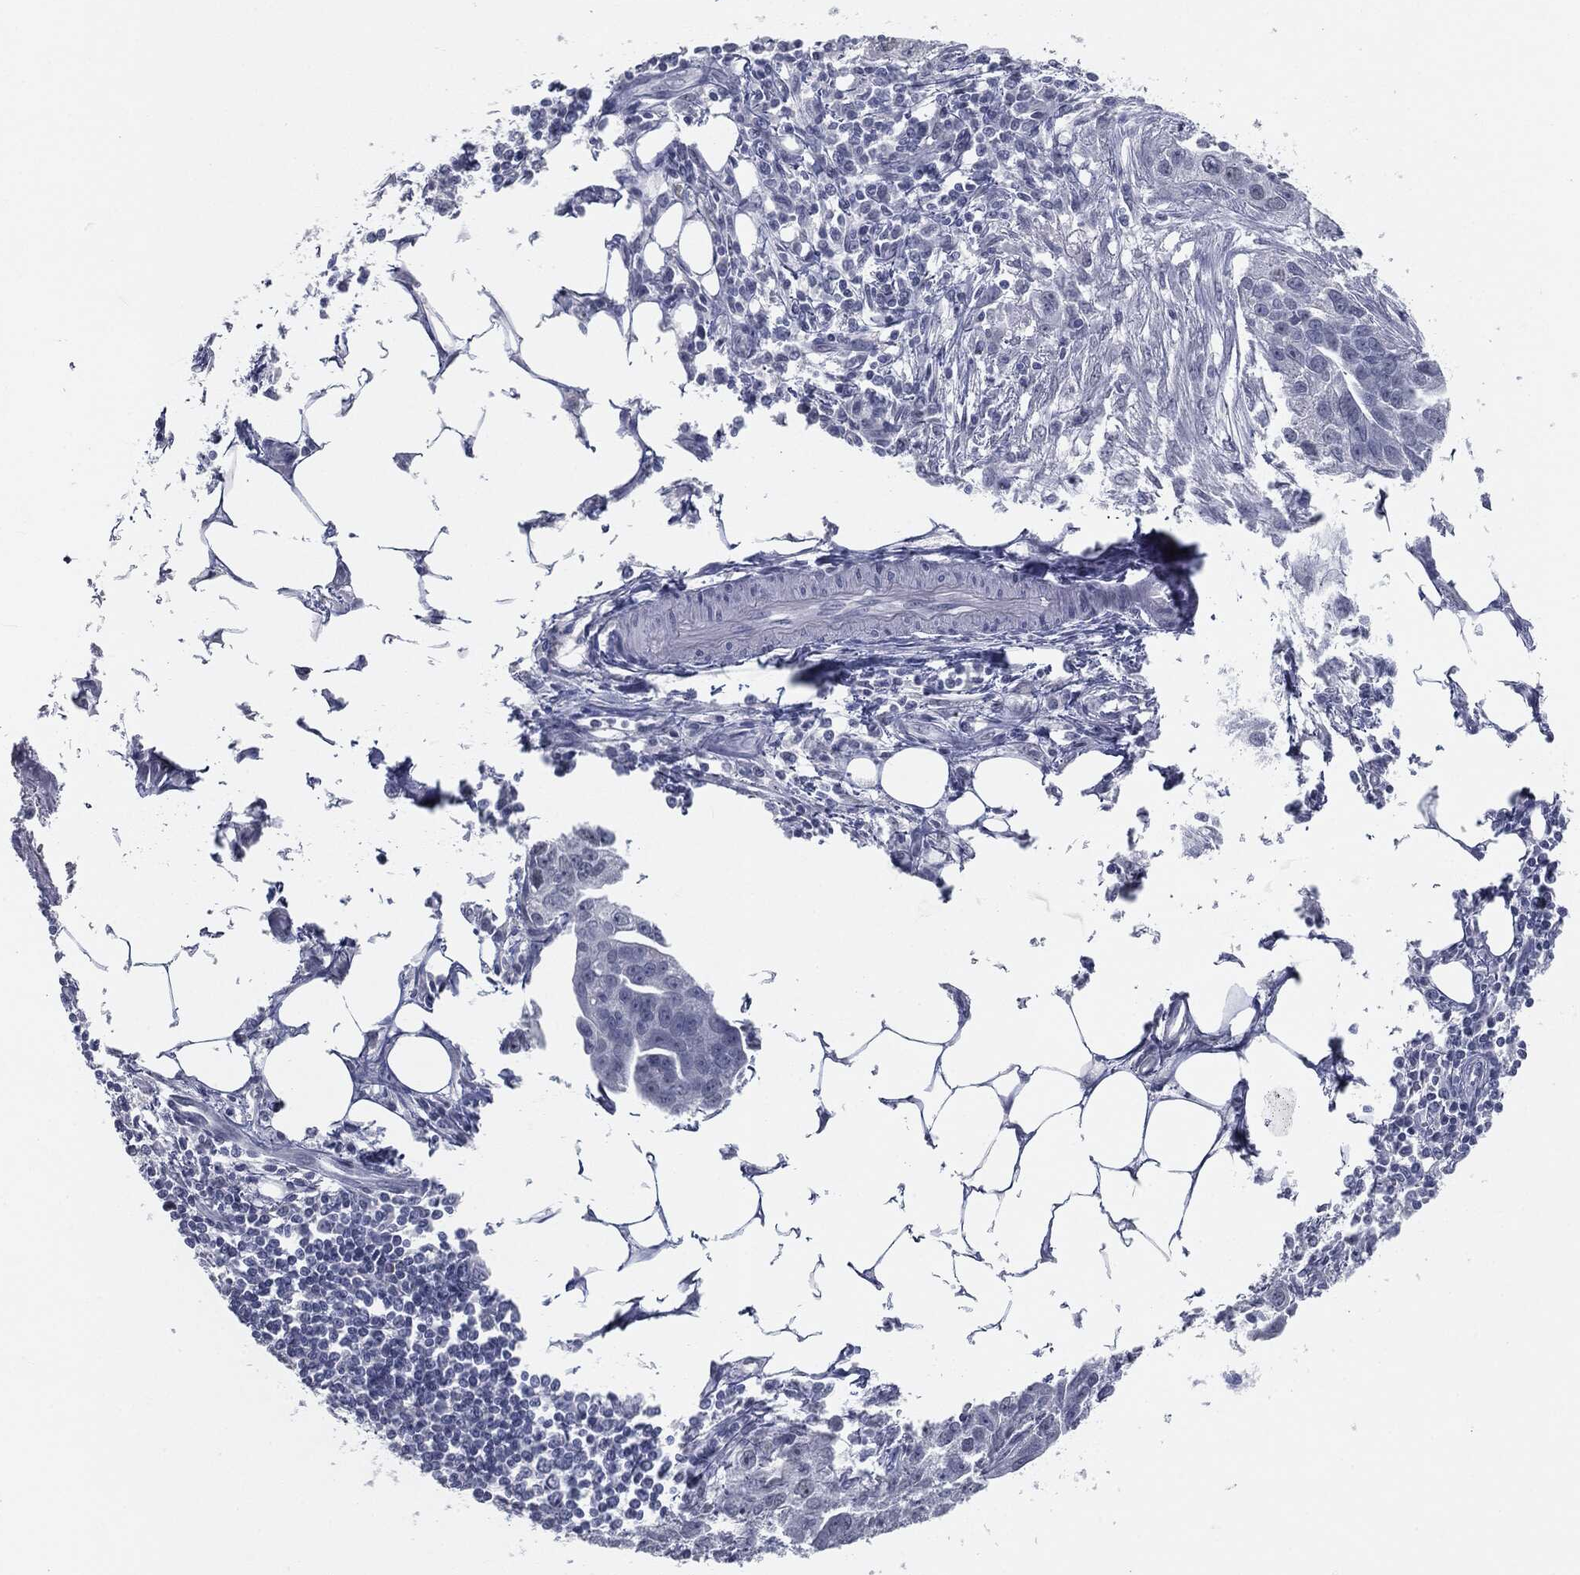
{"staining": {"intensity": "negative", "quantity": "none", "location": "none"}, "tissue": "ovarian cancer", "cell_type": "Tumor cells", "image_type": "cancer", "snomed": [{"axis": "morphology", "description": "Carcinoma, endometroid"}, {"axis": "morphology", "description": "Cystadenocarcinoma, serous, NOS"}, {"axis": "topography", "description": "Ovary"}], "caption": "High power microscopy image of an immunohistochemistry (IHC) micrograph of ovarian cancer (serous cystadenocarcinoma), revealing no significant staining in tumor cells. Nuclei are stained in blue.", "gene": "PRAME", "patient": {"sex": "female", "age": 45}}